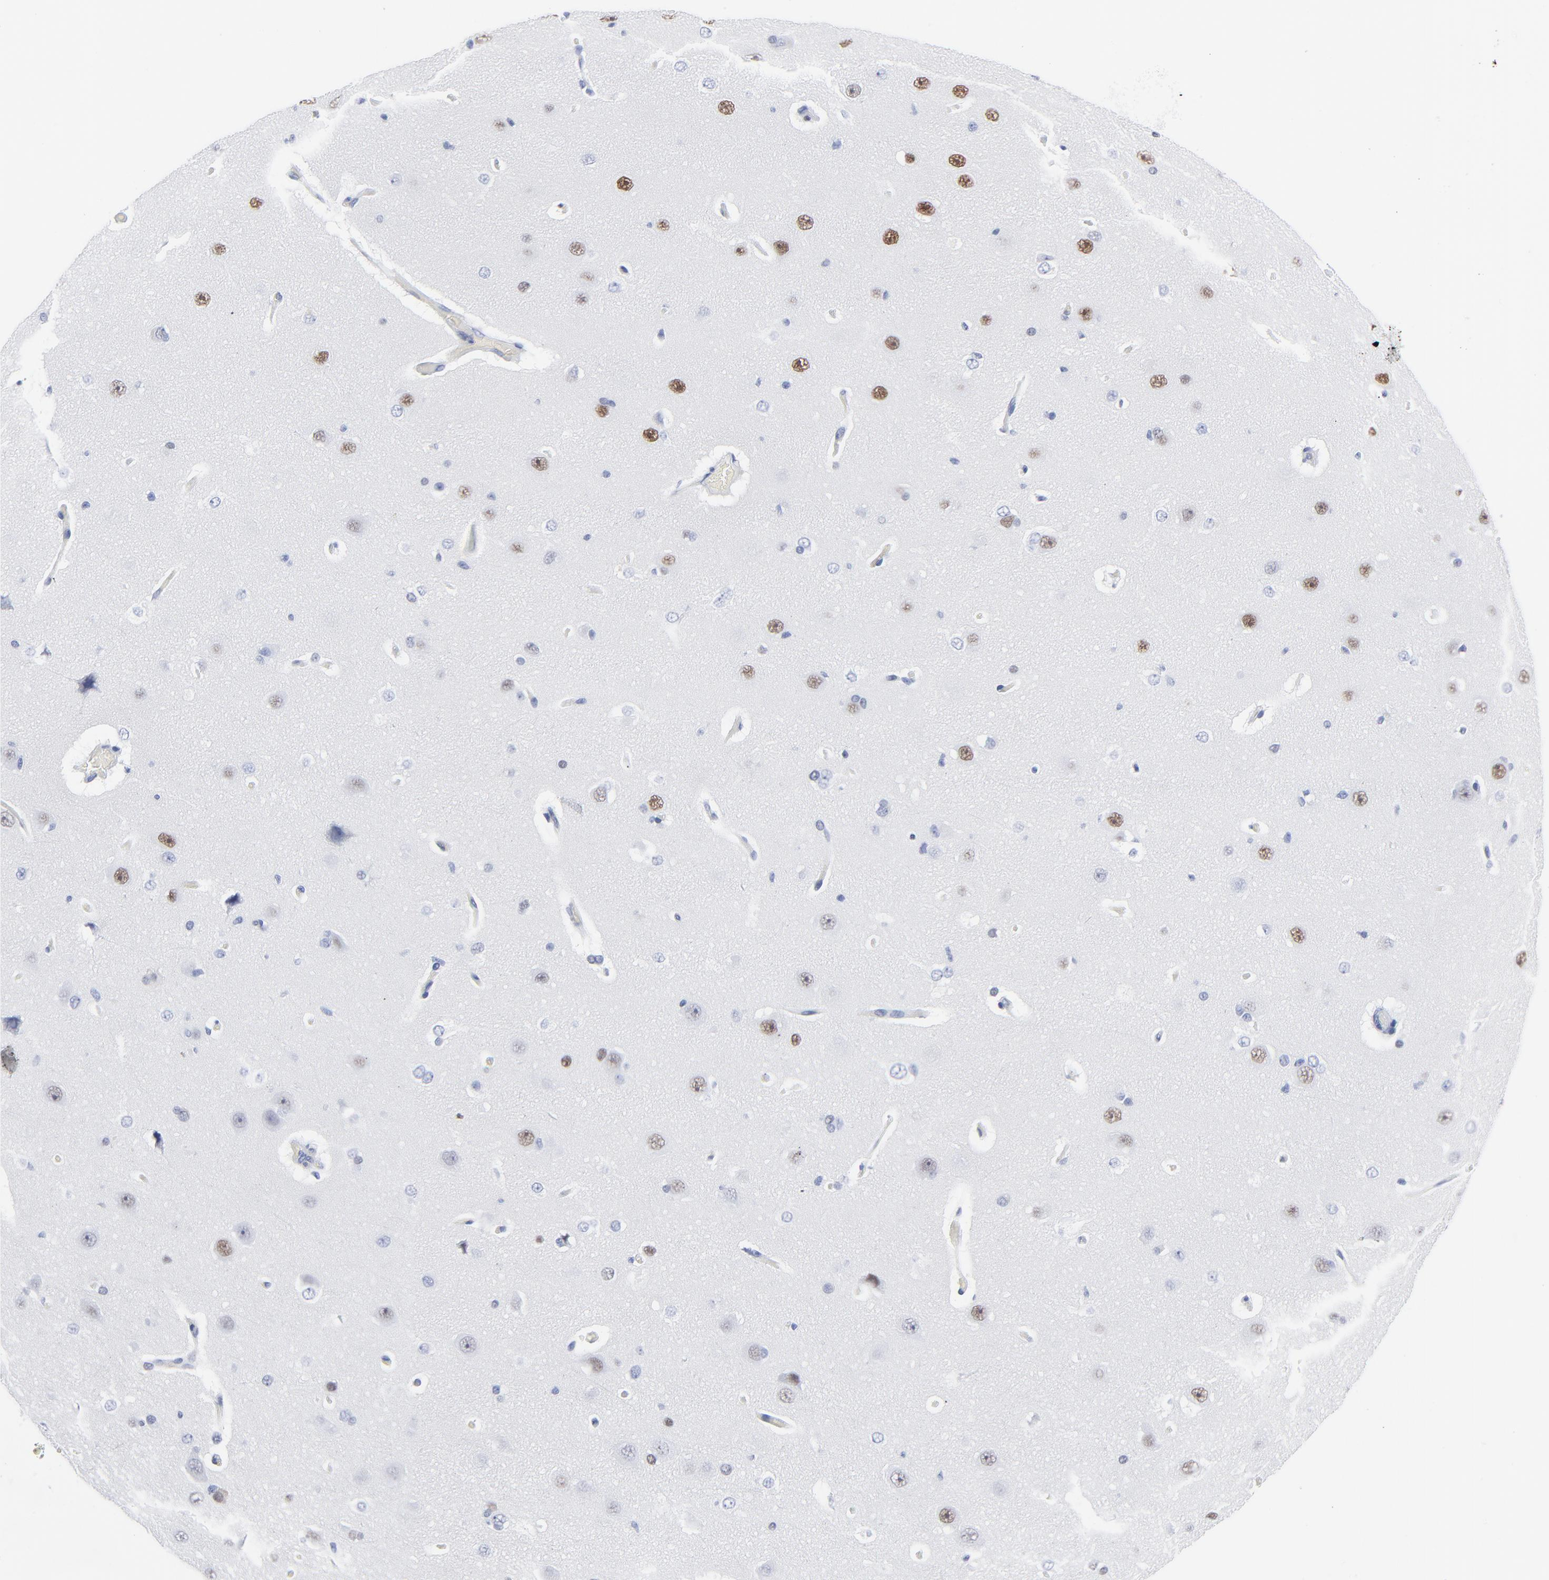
{"staining": {"intensity": "negative", "quantity": "none", "location": "none"}, "tissue": "cerebral cortex", "cell_type": "Endothelial cells", "image_type": "normal", "snomed": [{"axis": "morphology", "description": "Normal tissue, NOS"}, {"axis": "topography", "description": "Cerebral cortex"}], "caption": "Immunohistochemistry image of normal cerebral cortex stained for a protein (brown), which displays no positivity in endothelial cells. (DAB (3,3'-diaminobenzidine) immunohistochemistry with hematoxylin counter stain).", "gene": "JUN", "patient": {"sex": "female", "age": 45}}